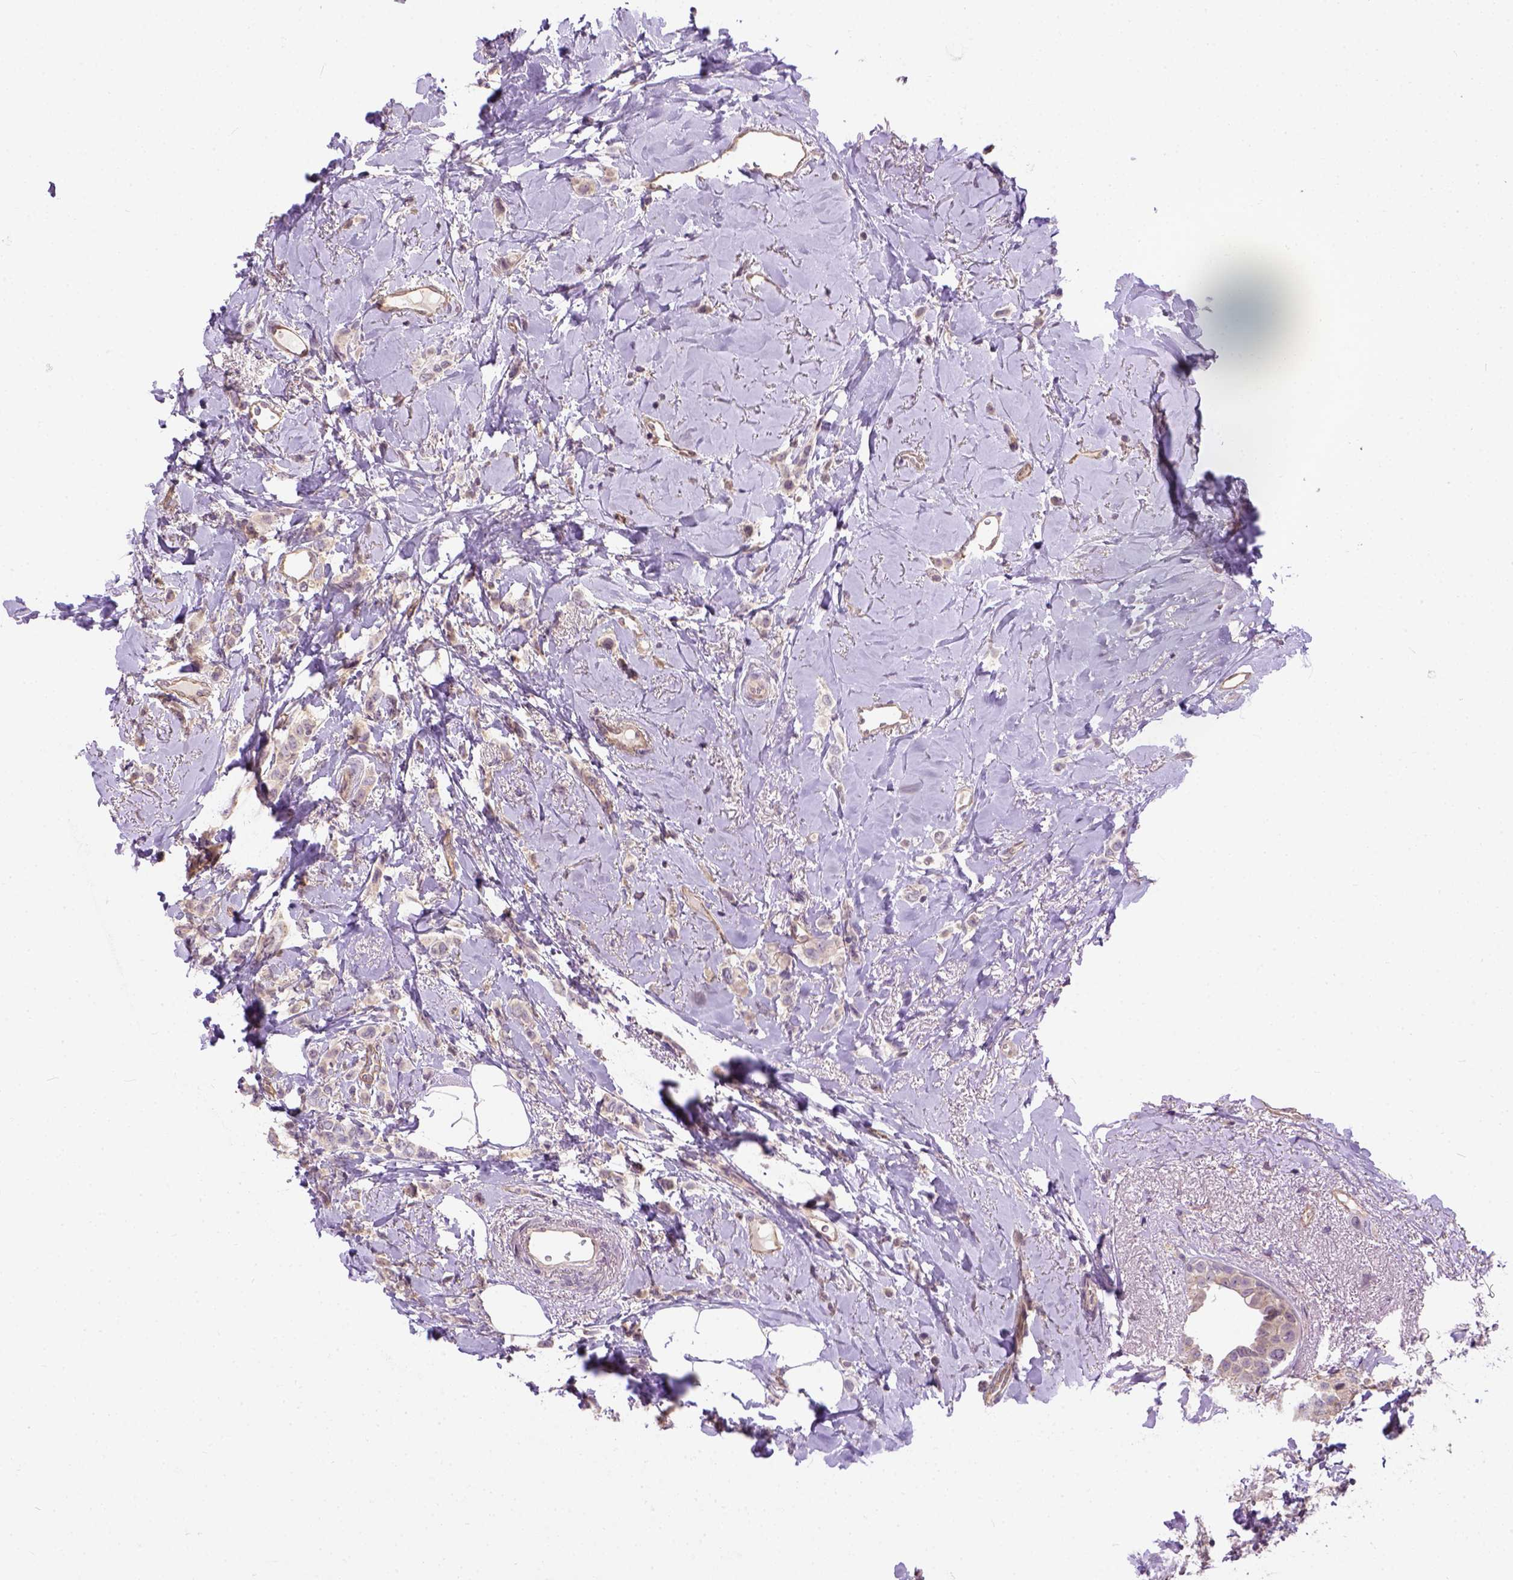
{"staining": {"intensity": "weak", "quantity": "<25%", "location": "cytoplasmic/membranous"}, "tissue": "breast cancer", "cell_type": "Tumor cells", "image_type": "cancer", "snomed": [{"axis": "morphology", "description": "Lobular carcinoma"}, {"axis": "topography", "description": "Breast"}], "caption": "This is an immunohistochemistry histopathology image of breast cancer (lobular carcinoma). There is no positivity in tumor cells.", "gene": "KAZN", "patient": {"sex": "female", "age": 66}}